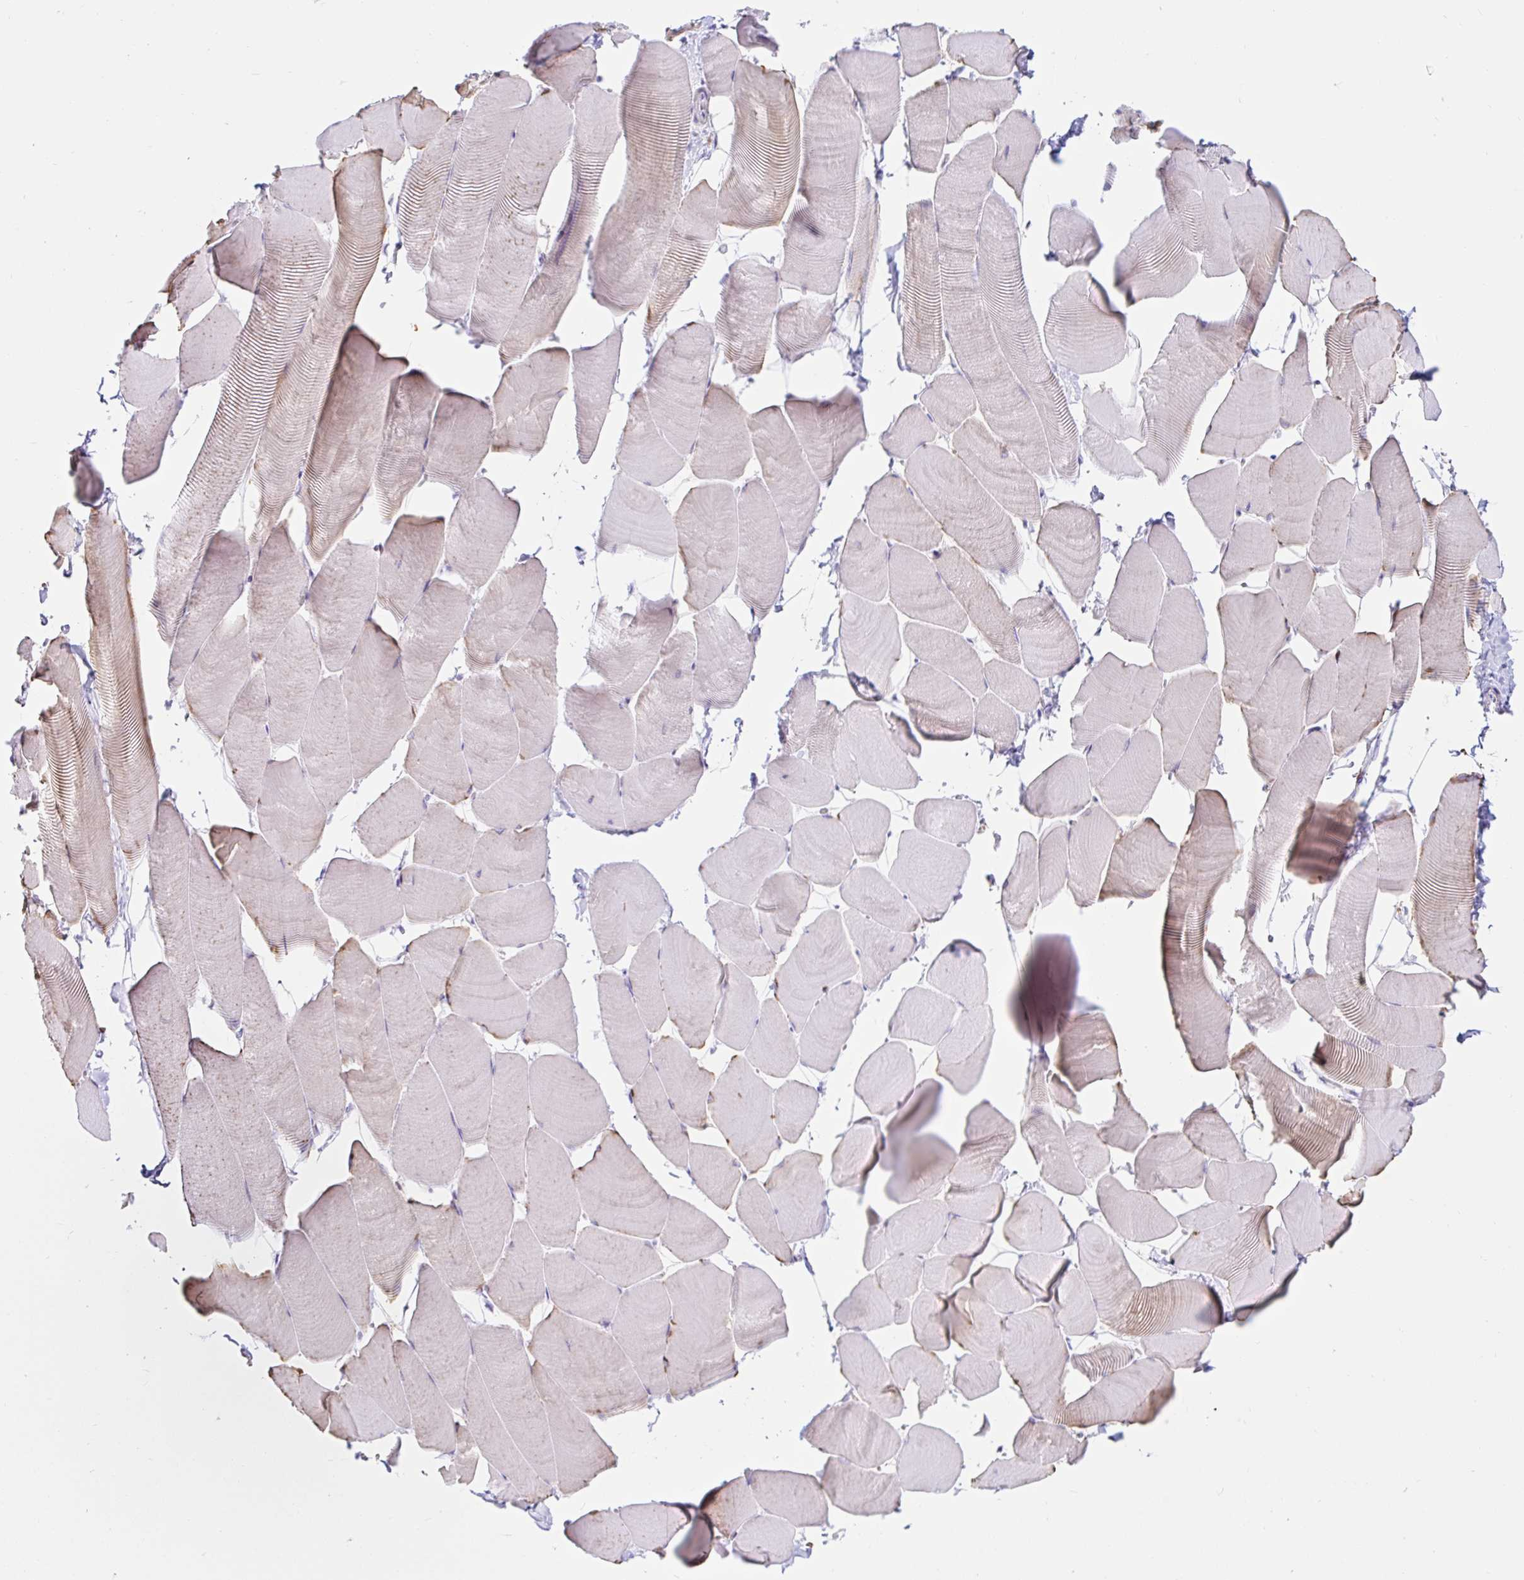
{"staining": {"intensity": "weak", "quantity": "<25%", "location": "cytoplasmic/membranous"}, "tissue": "skeletal muscle", "cell_type": "Myocytes", "image_type": "normal", "snomed": [{"axis": "morphology", "description": "Normal tissue, NOS"}, {"axis": "topography", "description": "Skeletal muscle"}], "caption": "Myocytes show no significant protein positivity in benign skeletal muscle. Nuclei are stained in blue.", "gene": "BEST1", "patient": {"sex": "male", "age": 25}}